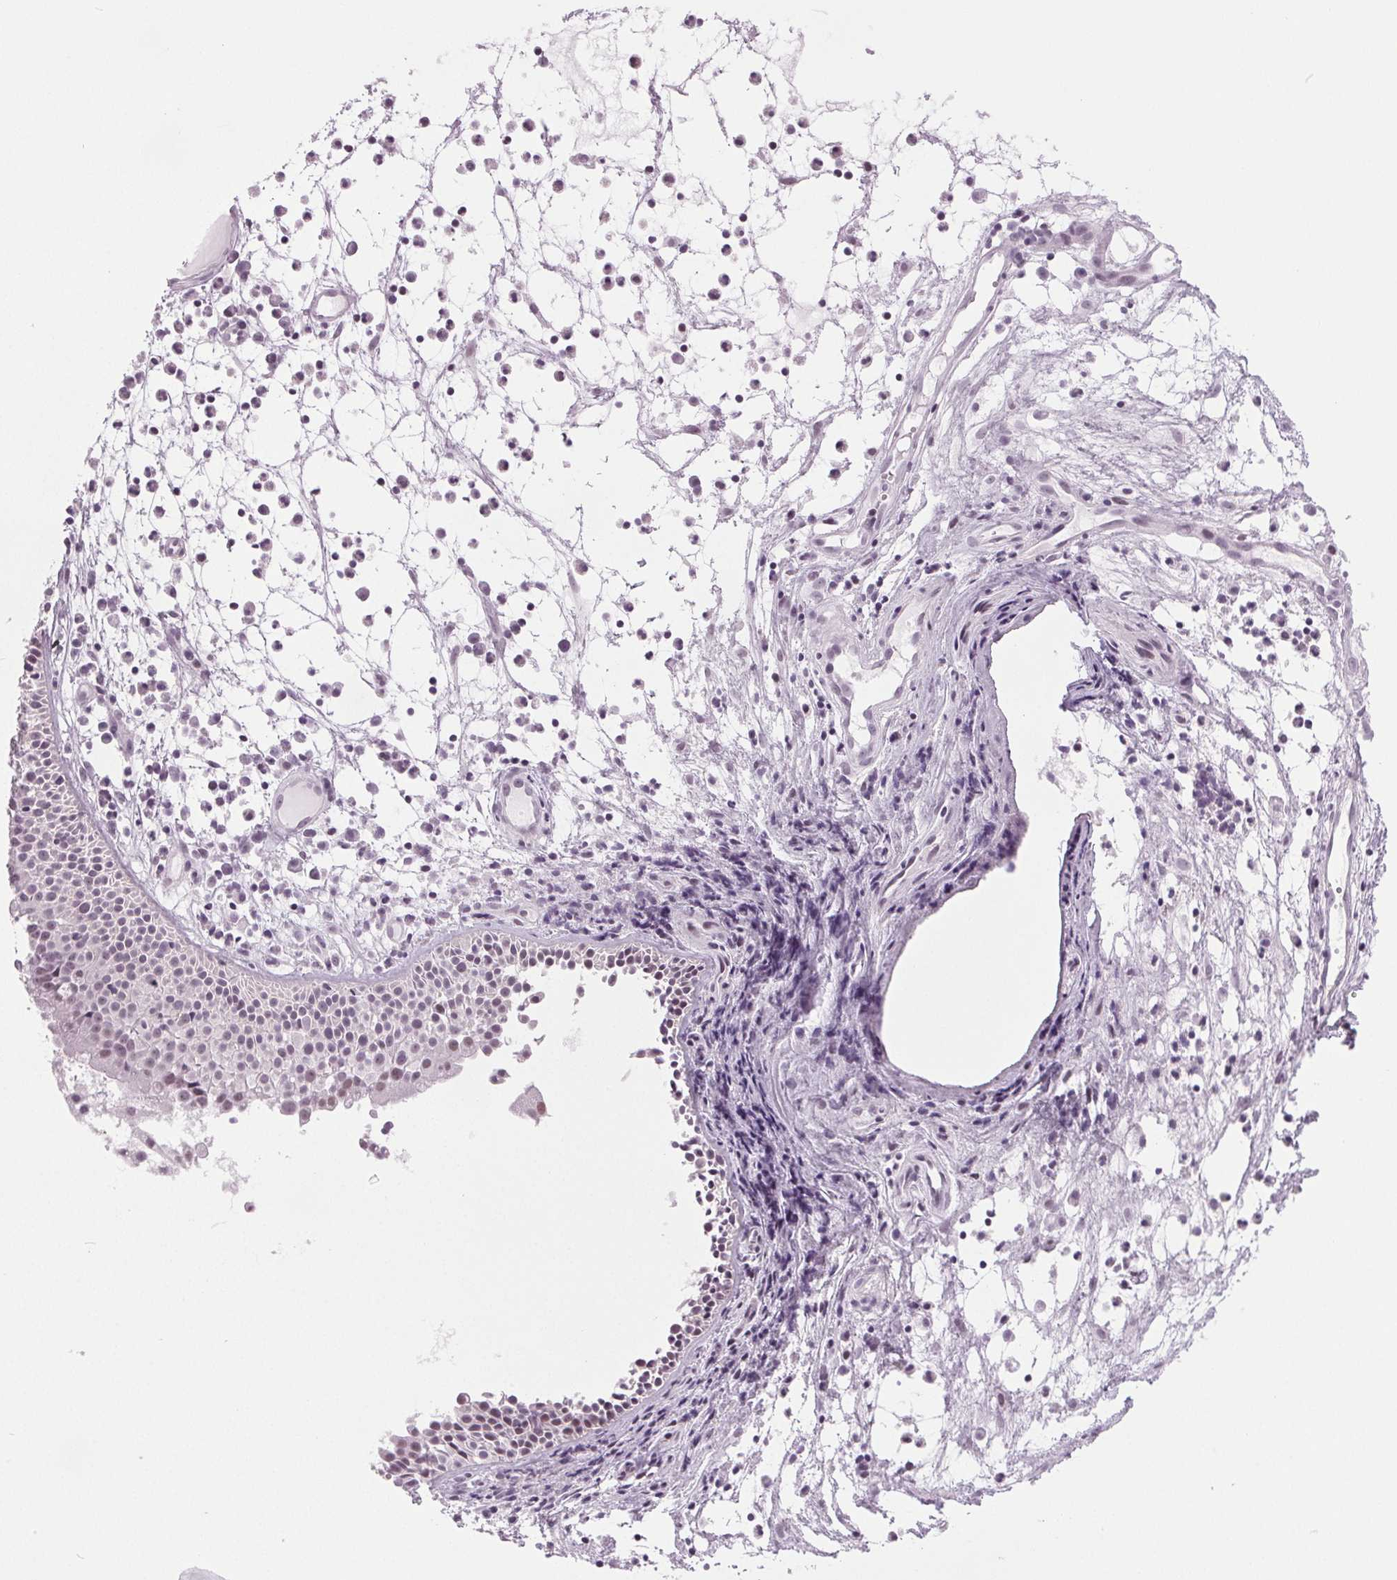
{"staining": {"intensity": "weak", "quantity": "<25%", "location": "nuclear"}, "tissue": "nasopharynx", "cell_type": "Respiratory epithelial cells", "image_type": "normal", "snomed": [{"axis": "morphology", "description": "Normal tissue, NOS"}, {"axis": "topography", "description": "Nasopharynx"}], "caption": "DAB (3,3'-diaminobenzidine) immunohistochemical staining of normal human nasopharynx shows no significant staining in respiratory epithelial cells.", "gene": "IGF2BP1", "patient": {"sex": "male", "age": 31}}